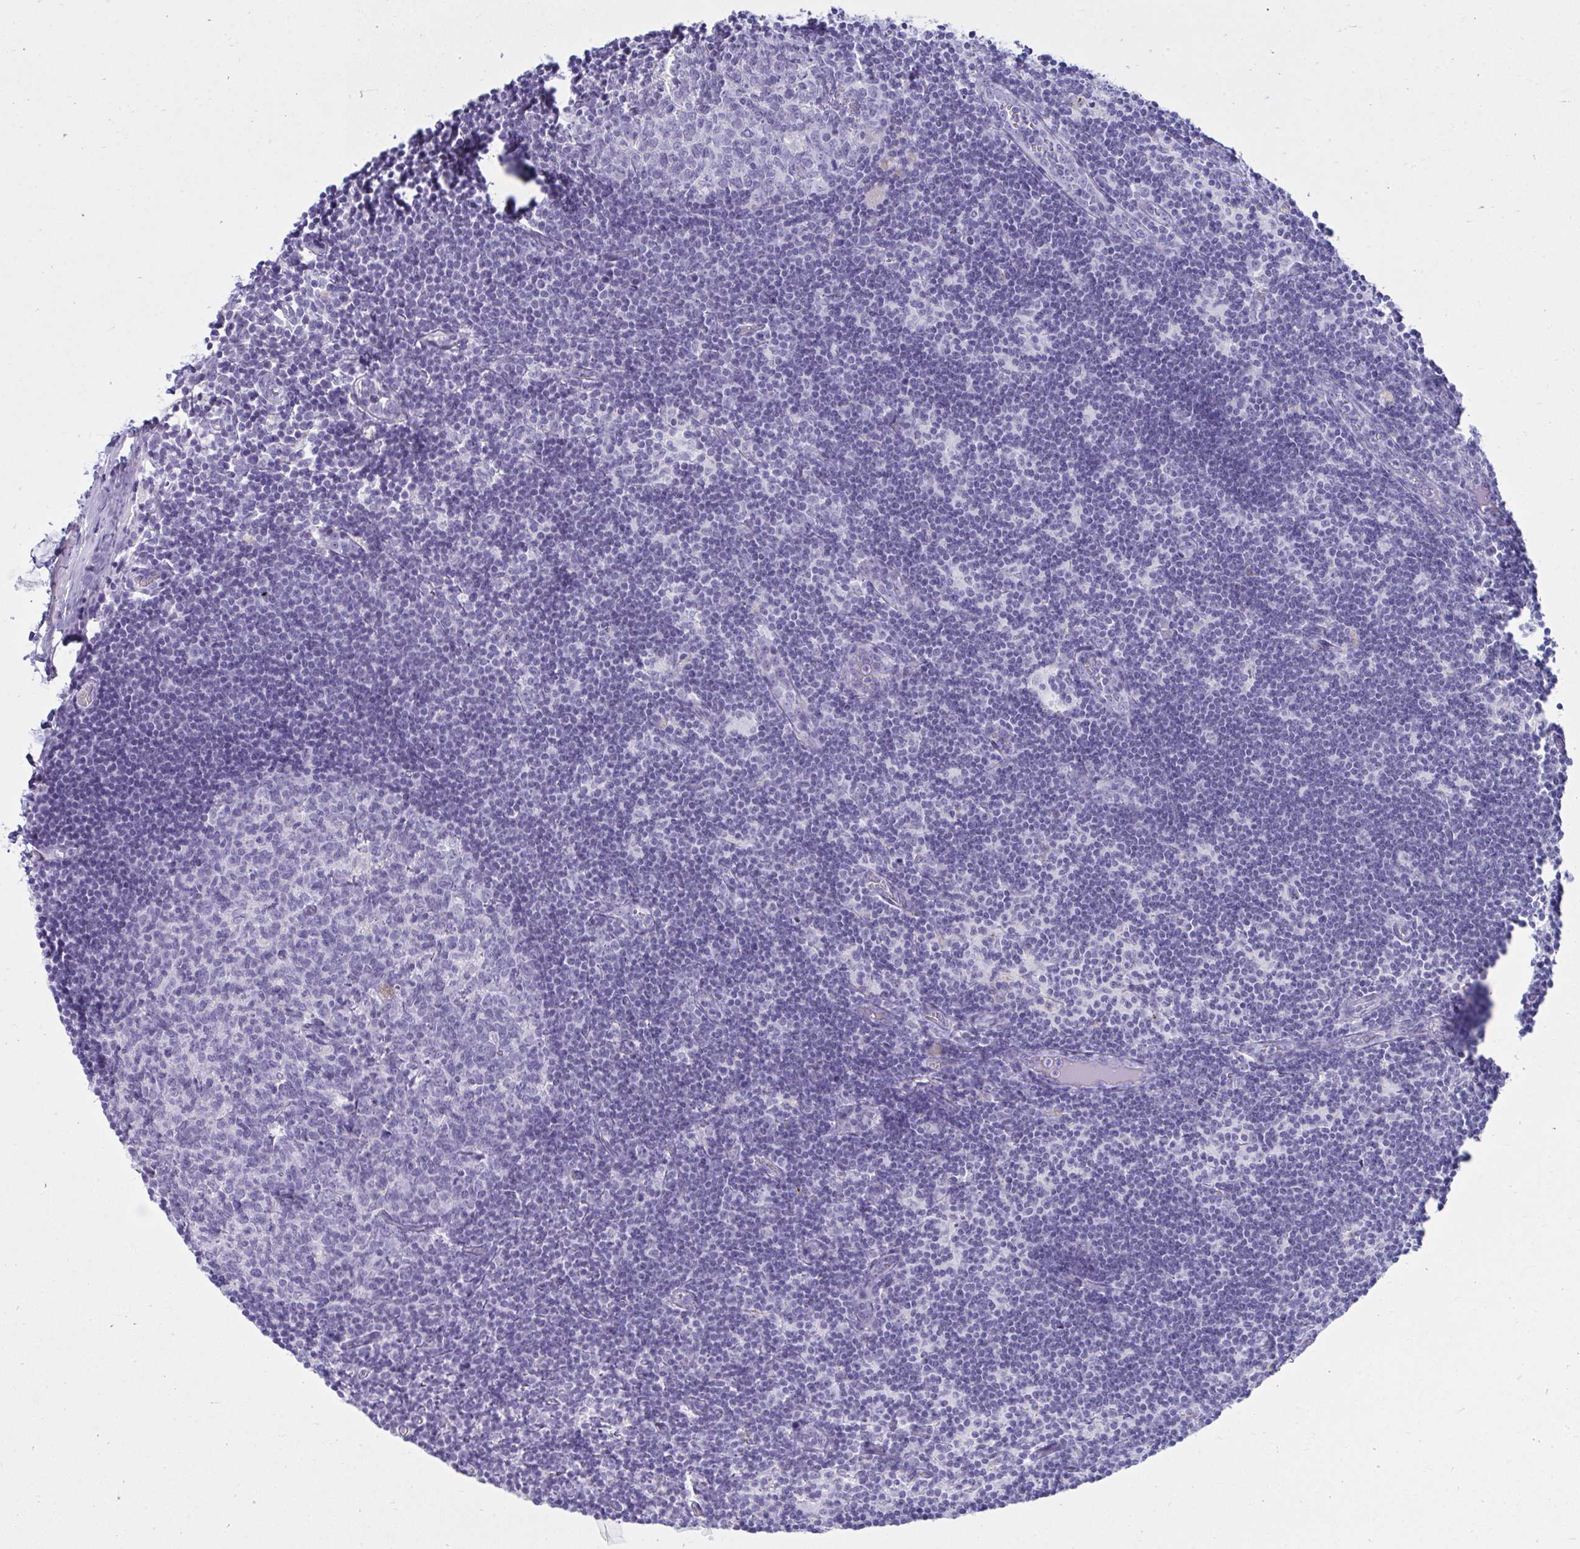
{"staining": {"intensity": "negative", "quantity": "none", "location": "none"}, "tissue": "lymph node", "cell_type": "Germinal center cells", "image_type": "normal", "snomed": [{"axis": "morphology", "description": "Normal tissue, NOS"}, {"axis": "topography", "description": "Lymph node"}], "caption": "Immunohistochemical staining of unremarkable human lymph node shows no significant positivity in germinal center cells.", "gene": "OR5F1", "patient": {"sex": "female", "age": 31}}